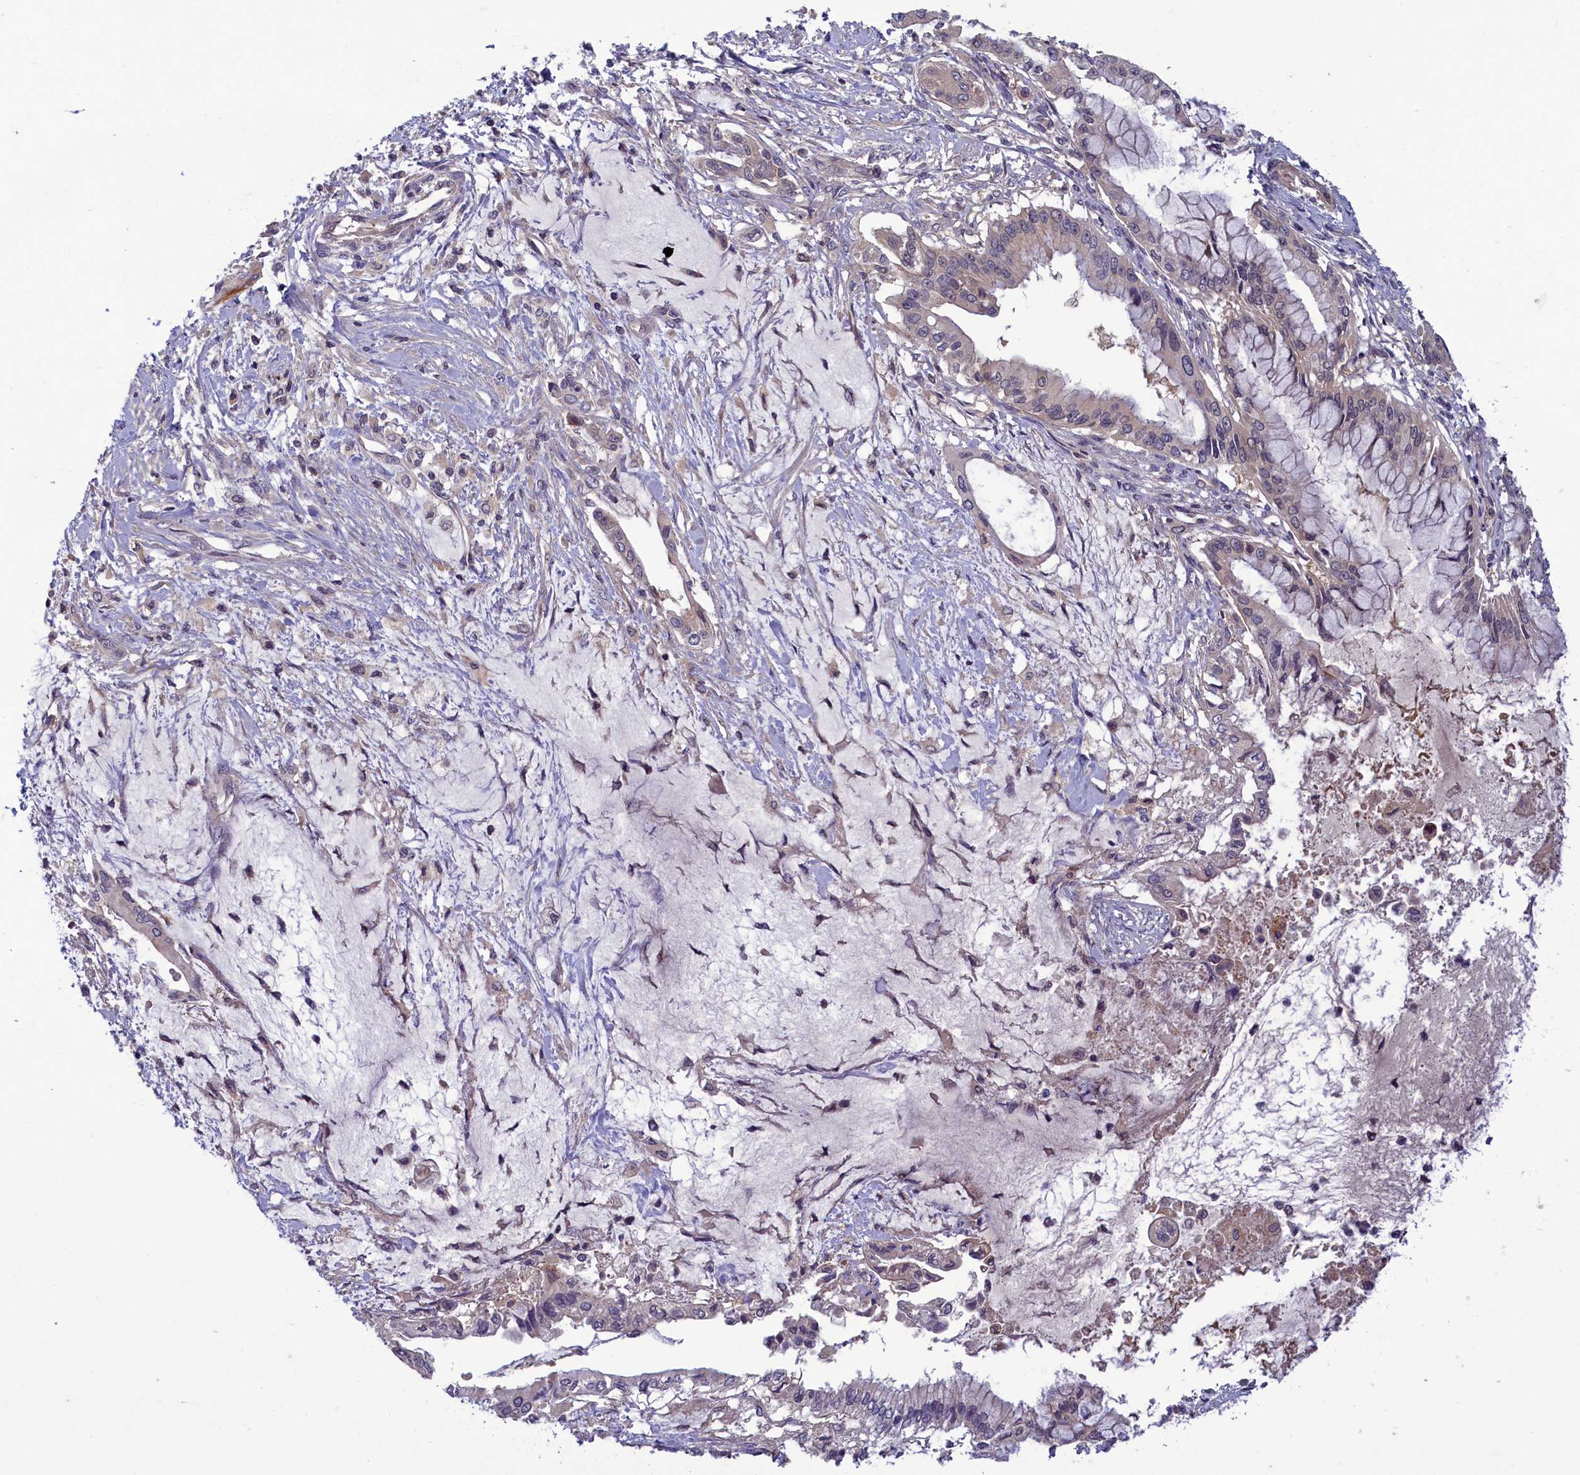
{"staining": {"intensity": "weak", "quantity": "25%-75%", "location": "cytoplasmic/membranous"}, "tissue": "pancreatic cancer", "cell_type": "Tumor cells", "image_type": "cancer", "snomed": [{"axis": "morphology", "description": "Adenocarcinoma, NOS"}, {"axis": "topography", "description": "Pancreas"}], "caption": "Weak cytoplasmic/membranous protein staining is appreciated in about 25%-75% of tumor cells in pancreatic cancer. Using DAB (brown) and hematoxylin (blue) stains, captured at high magnification using brightfield microscopy.", "gene": "NUBP1", "patient": {"sex": "male", "age": 46}}